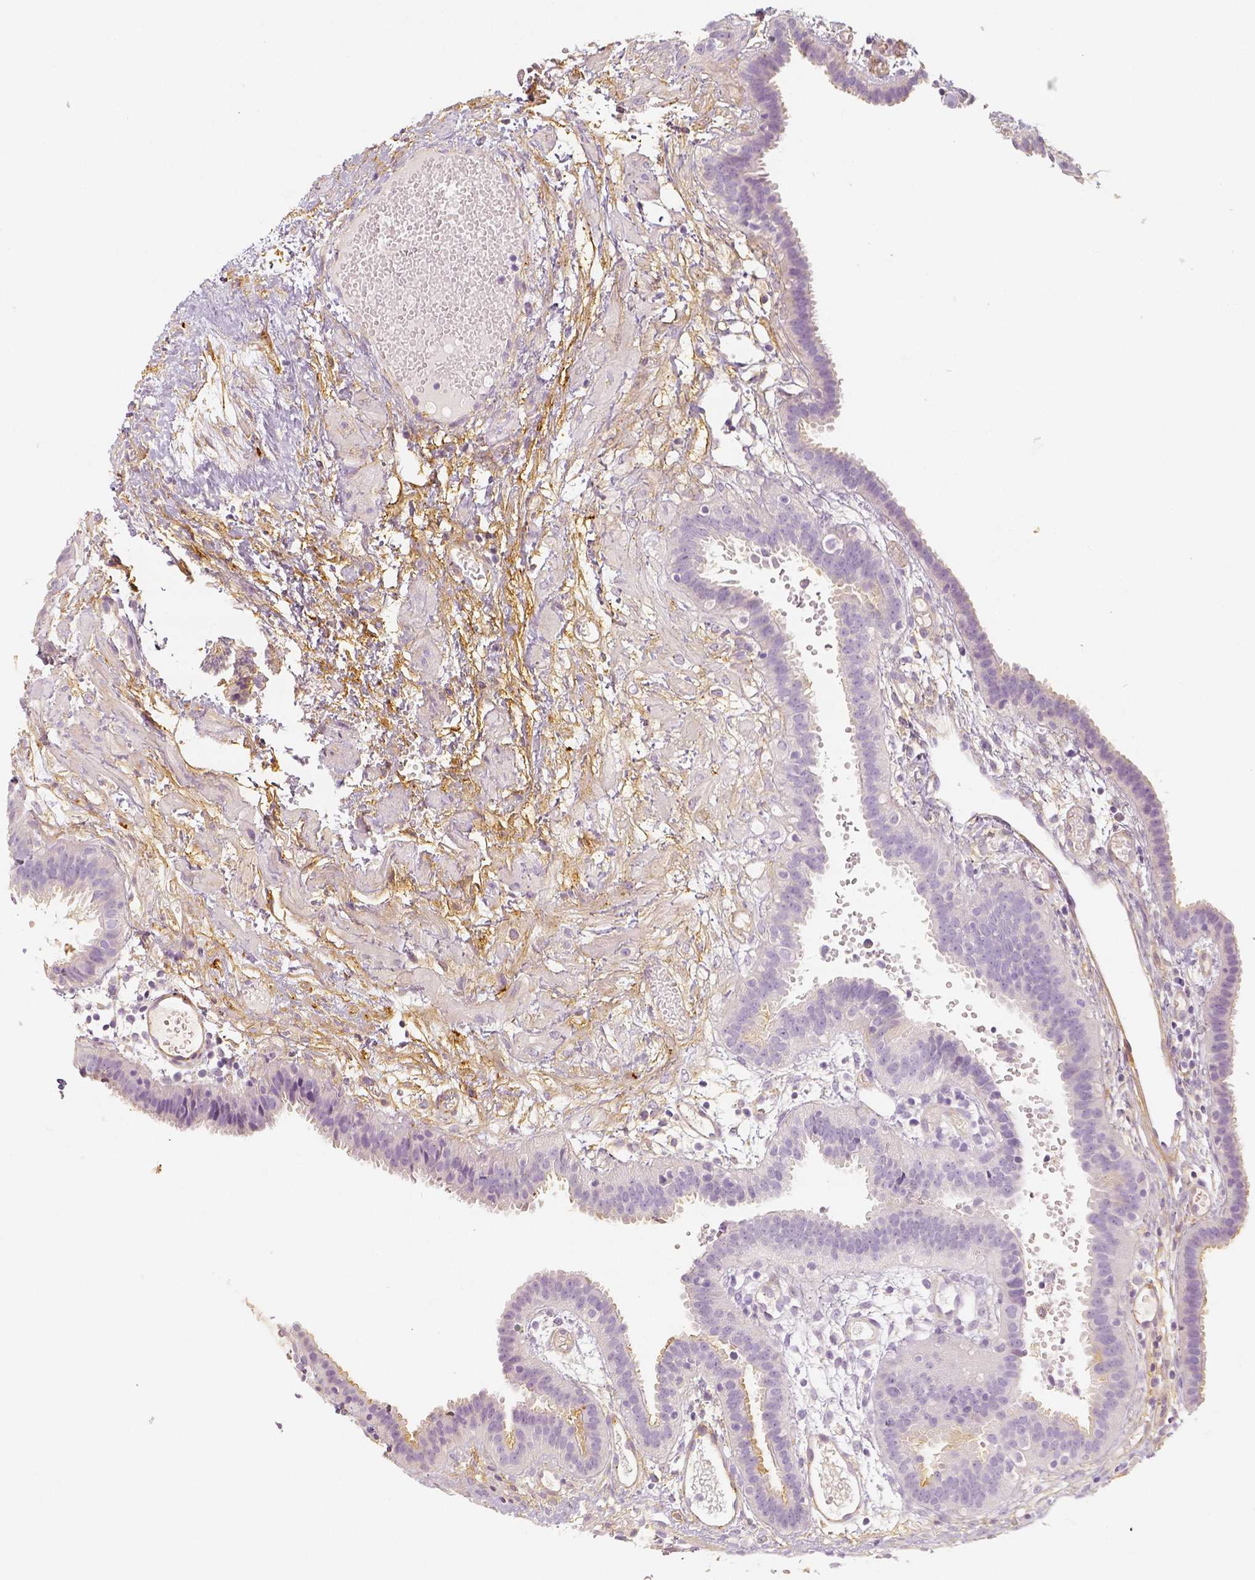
{"staining": {"intensity": "weak", "quantity": "<25%", "location": "cytoplasmic/membranous"}, "tissue": "fallopian tube", "cell_type": "Glandular cells", "image_type": "normal", "snomed": [{"axis": "morphology", "description": "Normal tissue, NOS"}, {"axis": "topography", "description": "Fallopian tube"}], "caption": "High magnification brightfield microscopy of normal fallopian tube stained with DAB (brown) and counterstained with hematoxylin (blue): glandular cells show no significant staining. Nuclei are stained in blue.", "gene": "THY1", "patient": {"sex": "female", "age": 37}}